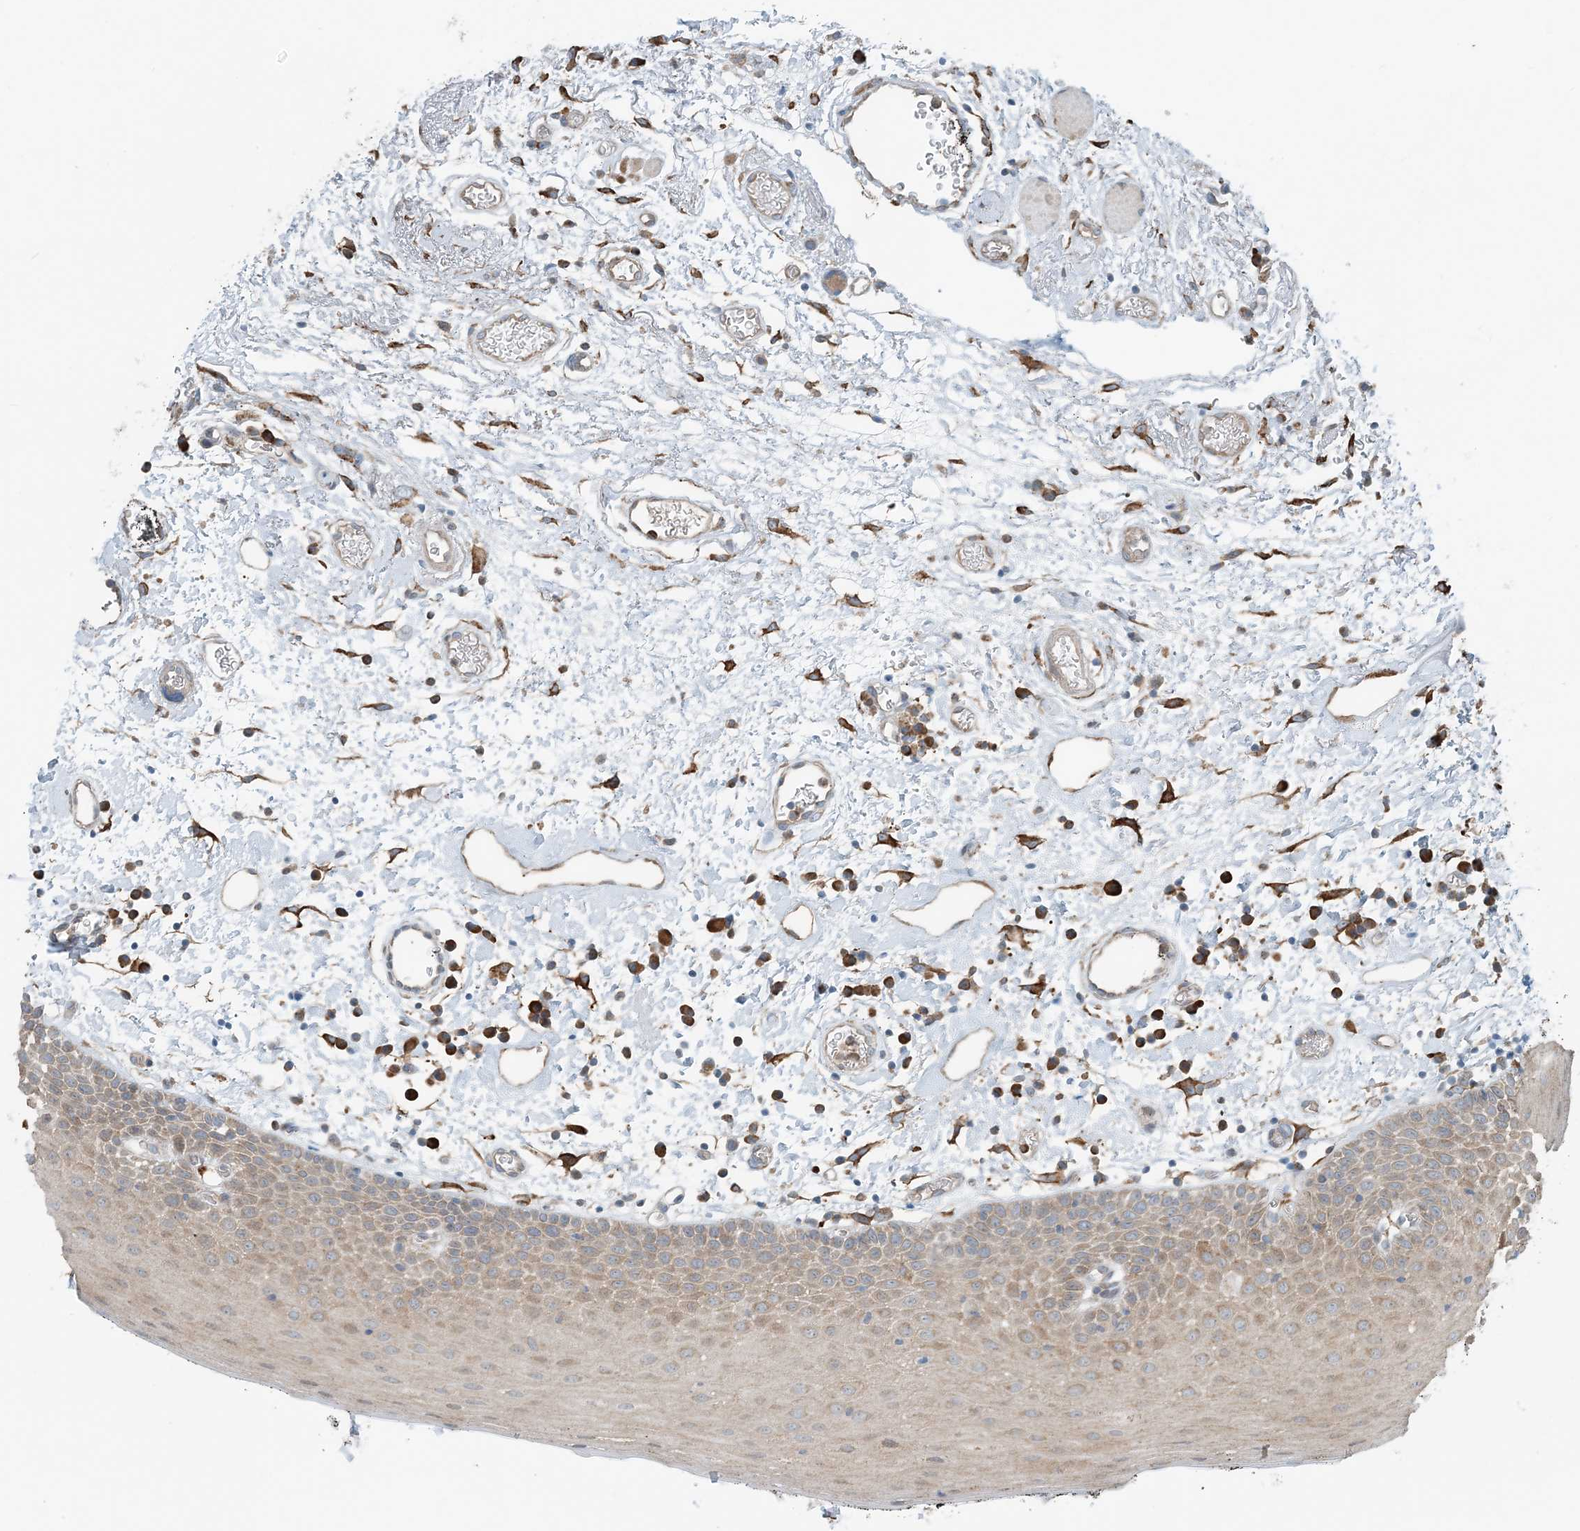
{"staining": {"intensity": "moderate", "quantity": "<25%", "location": "cytoplasmic/membranous"}, "tissue": "oral mucosa", "cell_type": "Squamous epithelial cells", "image_type": "normal", "snomed": [{"axis": "morphology", "description": "Normal tissue, NOS"}, {"axis": "topography", "description": "Oral tissue"}], "caption": "High-magnification brightfield microscopy of normal oral mucosa stained with DAB (3,3'-diaminobenzidine) (brown) and counterstained with hematoxylin (blue). squamous epithelial cells exhibit moderate cytoplasmic/membranous positivity is seen in about<25% of cells.", "gene": "CERKL", "patient": {"sex": "male", "age": 74}}